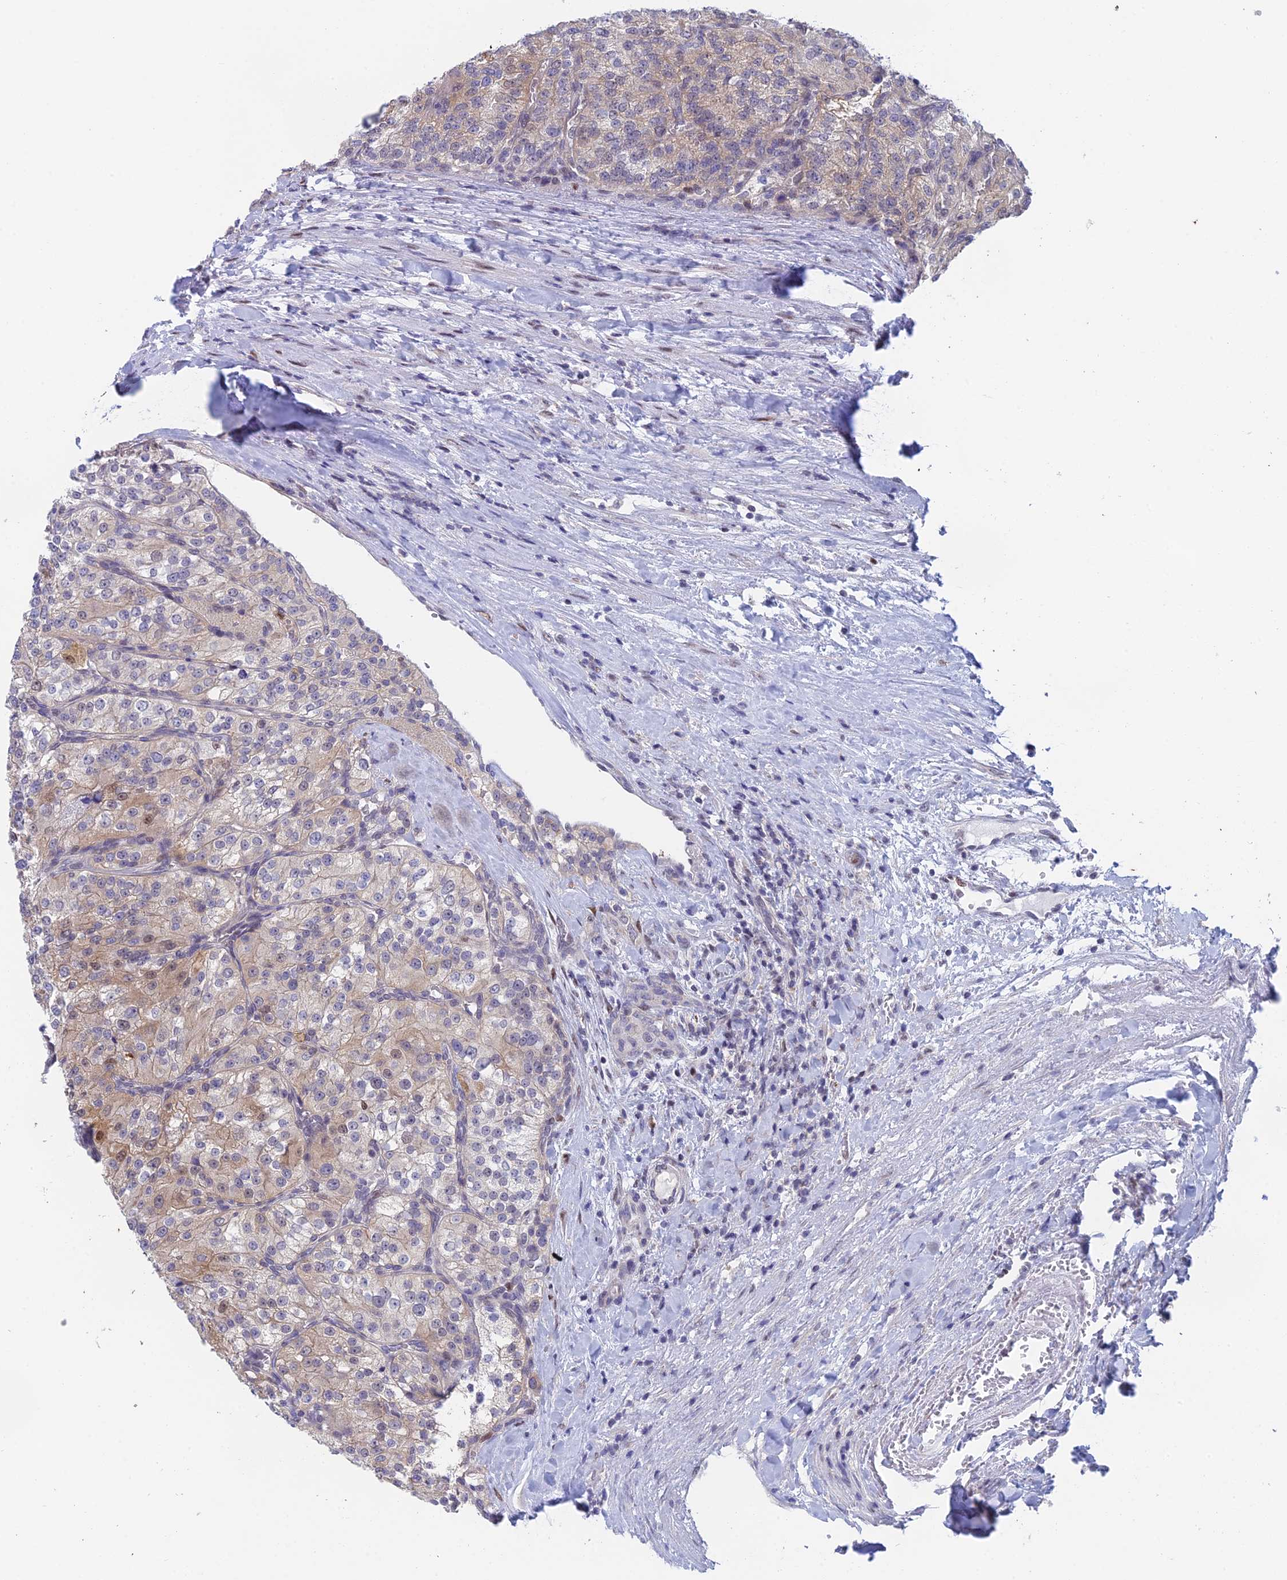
{"staining": {"intensity": "weak", "quantity": "<25%", "location": "cytoplasmic/membranous"}, "tissue": "renal cancer", "cell_type": "Tumor cells", "image_type": "cancer", "snomed": [{"axis": "morphology", "description": "Adenocarcinoma, NOS"}, {"axis": "topography", "description": "Kidney"}], "caption": "Tumor cells show no significant expression in renal cancer.", "gene": "MRPL17", "patient": {"sex": "female", "age": 63}}